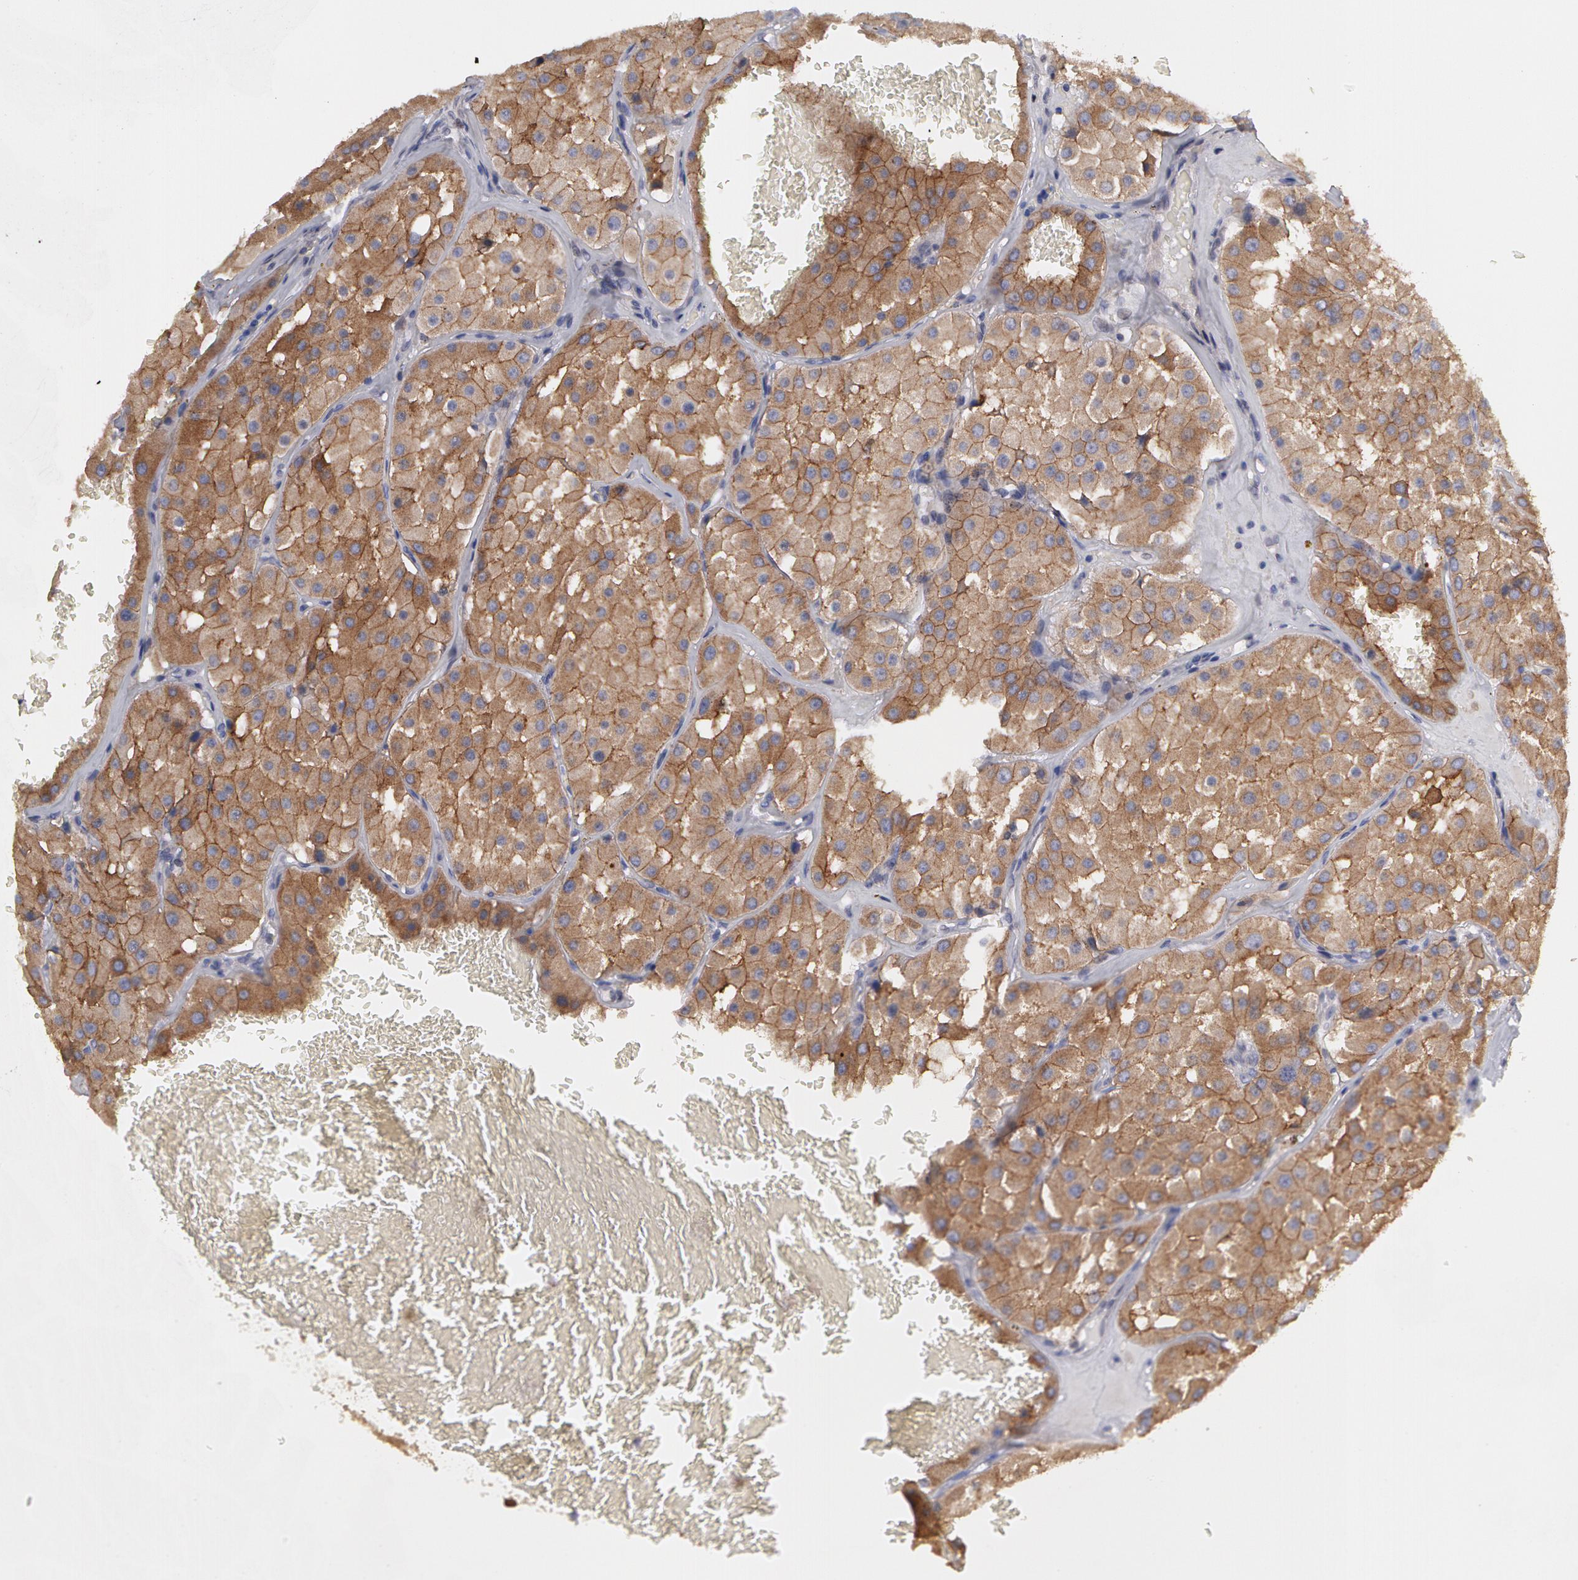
{"staining": {"intensity": "moderate", "quantity": ">75%", "location": "cytoplasmic/membranous"}, "tissue": "renal cancer", "cell_type": "Tumor cells", "image_type": "cancer", "snomed": [{"axis": "morphology", "description": "Adenocarcinoma, uncertain malignant potential"}, {"axis": "topography", "description": "Kidney"}], "caption": "Immunohistochemical staining of human renal cancer displays moderate cytoplasmic/membranous protein positivity in about >75% of tumor cells.", "gene": "ERBB2", "patient": {"sex": "male", "age": 63}}